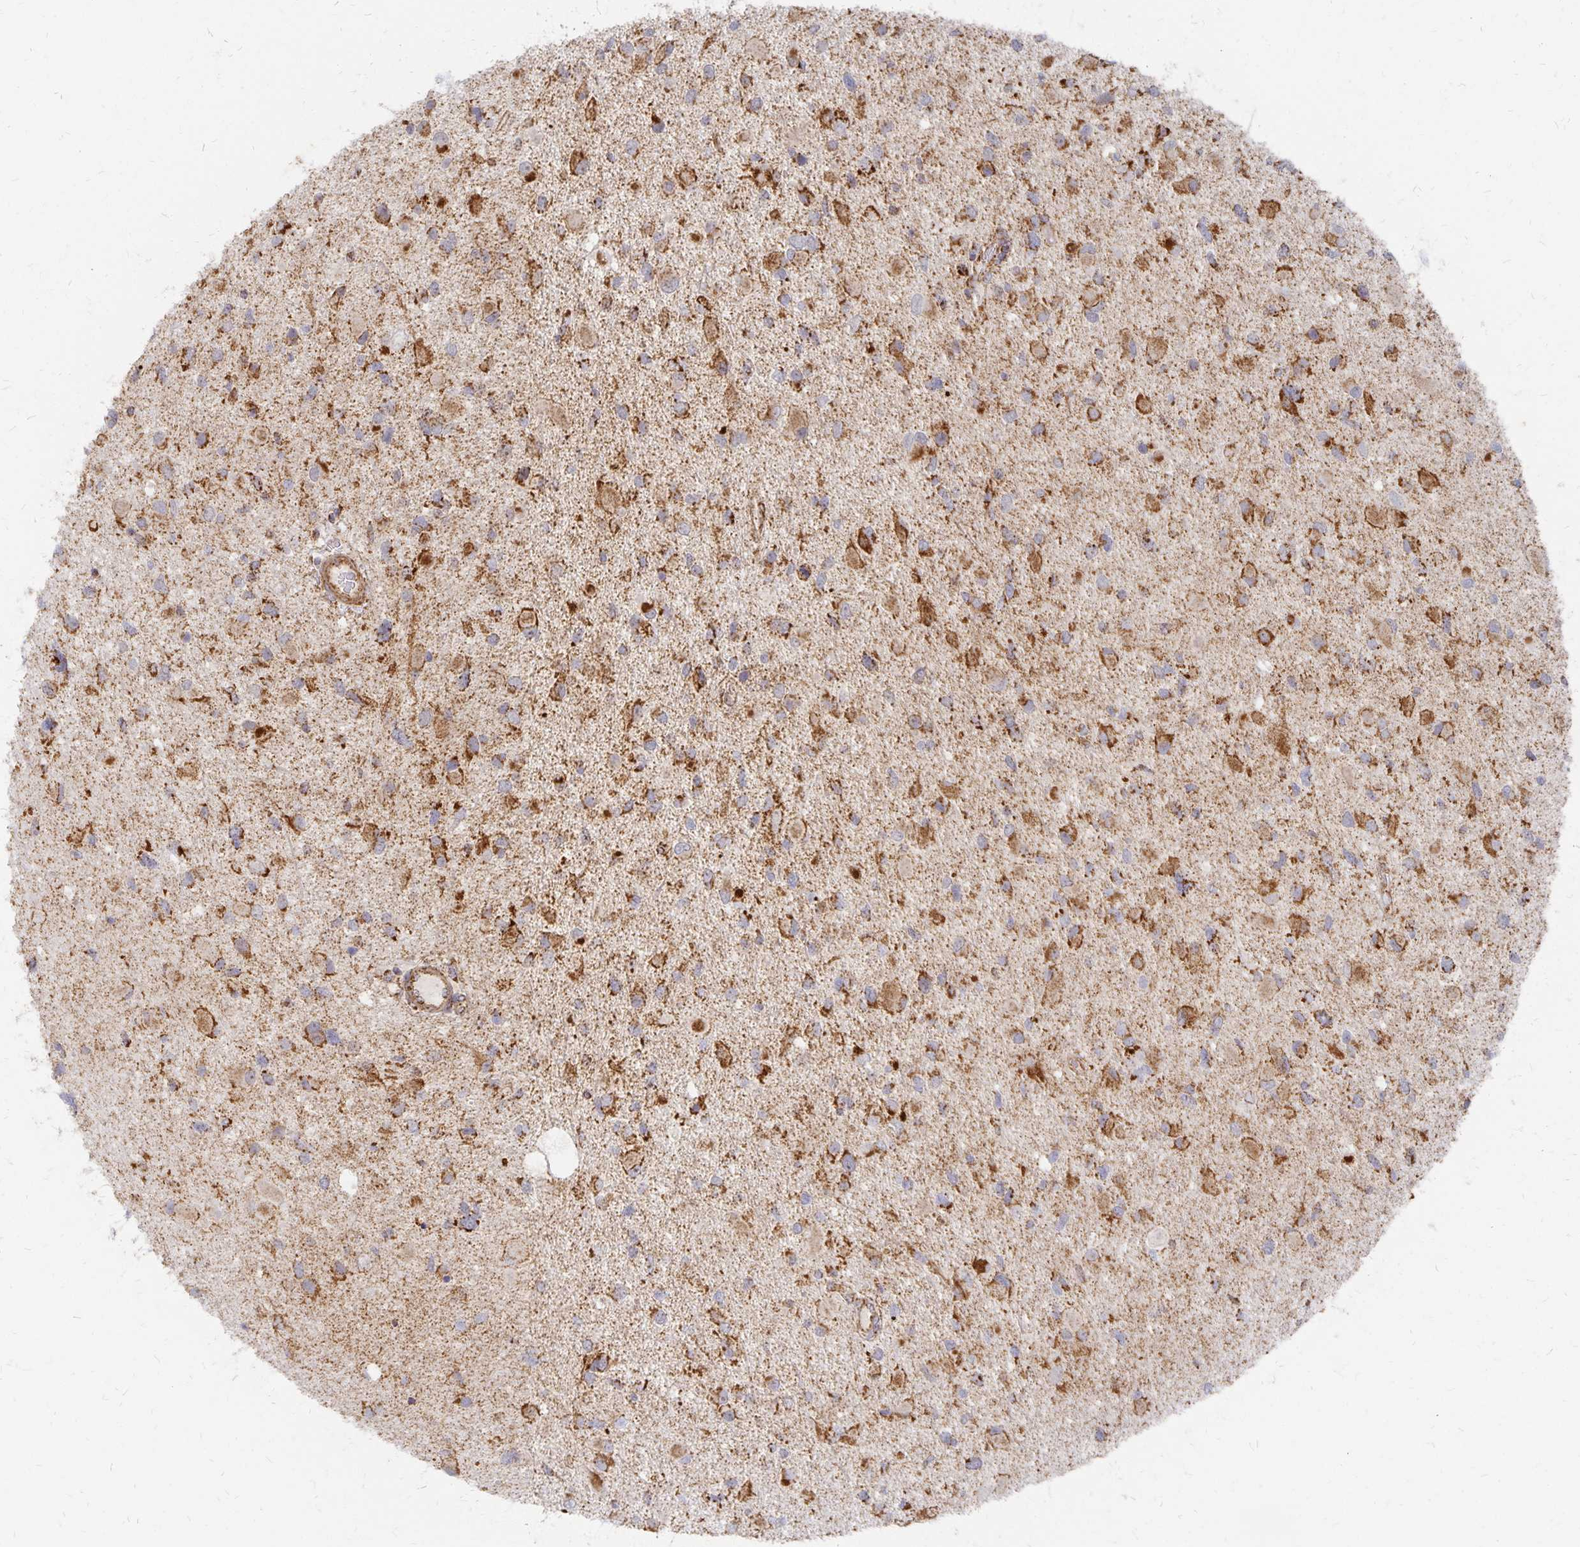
{"staining": {"intensity": "moderate", "quantity": ">75%", "location": "cytoplasmic/membranous"}, "tissue": "glioma", "cell_type": "Tumor cells", "image_type": "cancer", "snomed": [{"axis": "morphology", "description": "Glioma, malignant, Low grade"}, {"axis": "topography", "description": "Brain"}], "caption": "Brown immunohistochemical staining in human malignant glioma (low-grade) shows moderate cytoplasmic/membranous positivity in approximately >75% of tumor cells.", "gene": "STOML2", "patient": {"sex": "female", "age": 32}}